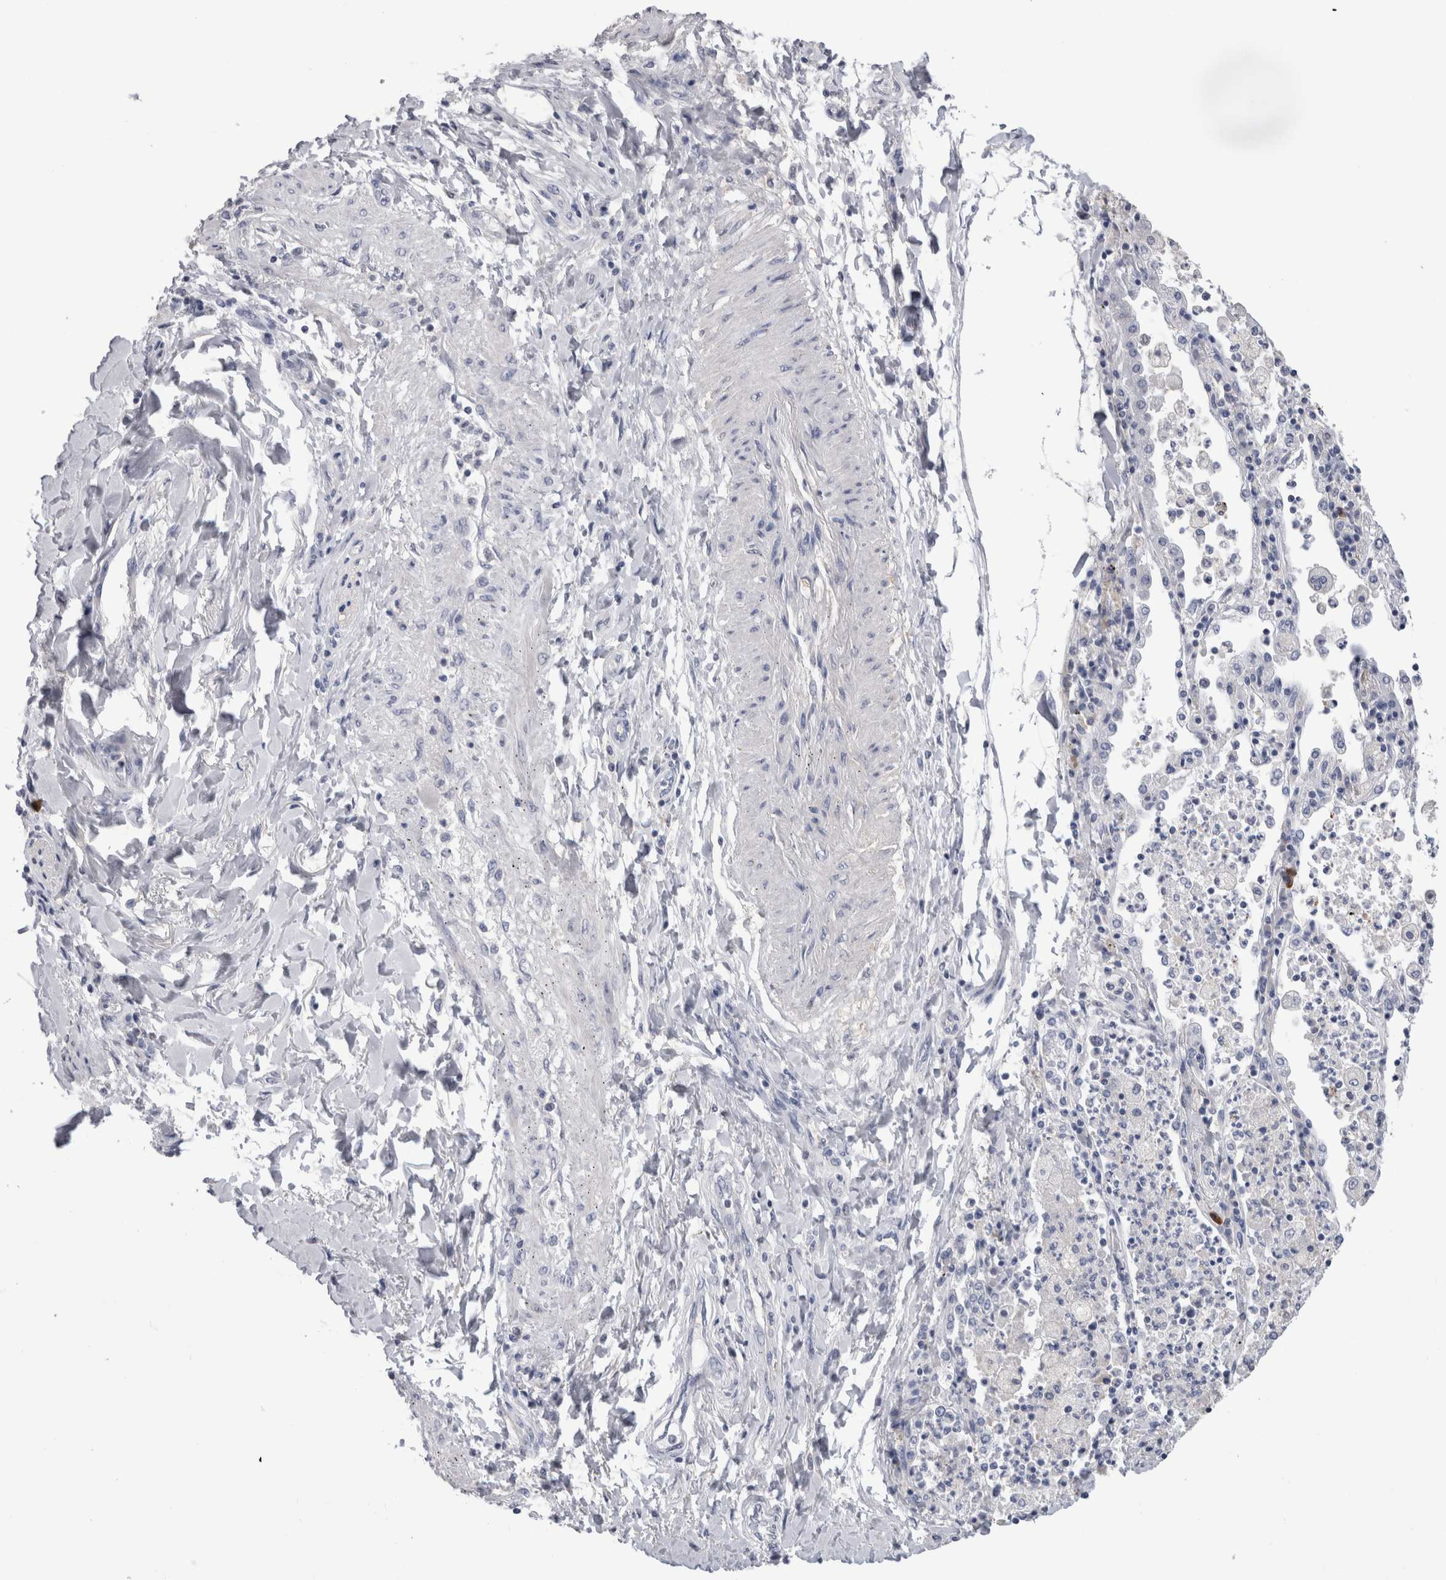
{"staining": {"intensity": "negative", "quantity": "none", "location": "none"}, "tissue": "lung cancer", "cell_type": "Tumor cells", "image_type": "cancer", "snomed": [{"axis": "morphology", "description": "Normal tissue, NOS"}, {"axis": "morphology", "description": "Squamous cell carcinoma, NOS"}, {"axis": "topography", "description": "Lymph node"}, {"axis": "topography", "description": "Cartilage tissue"}, {"axis": "topography", "description": "Bronchus"}, {"axis": "topography", "description": "Lung"}, {"axis": "topography", "description": "Peripheral nerve tissue"}], "caption": "An IHC photomicrograph of lung cancer (squamous cell carcinoma) is shown. There is no staining in tumor cells of lung cancer (squamous cell carcinoma). (IHC, brightfield microscopy, high magnification).", "gene": "SCRN1", "patient": {"sex": "female", "age": 49}}